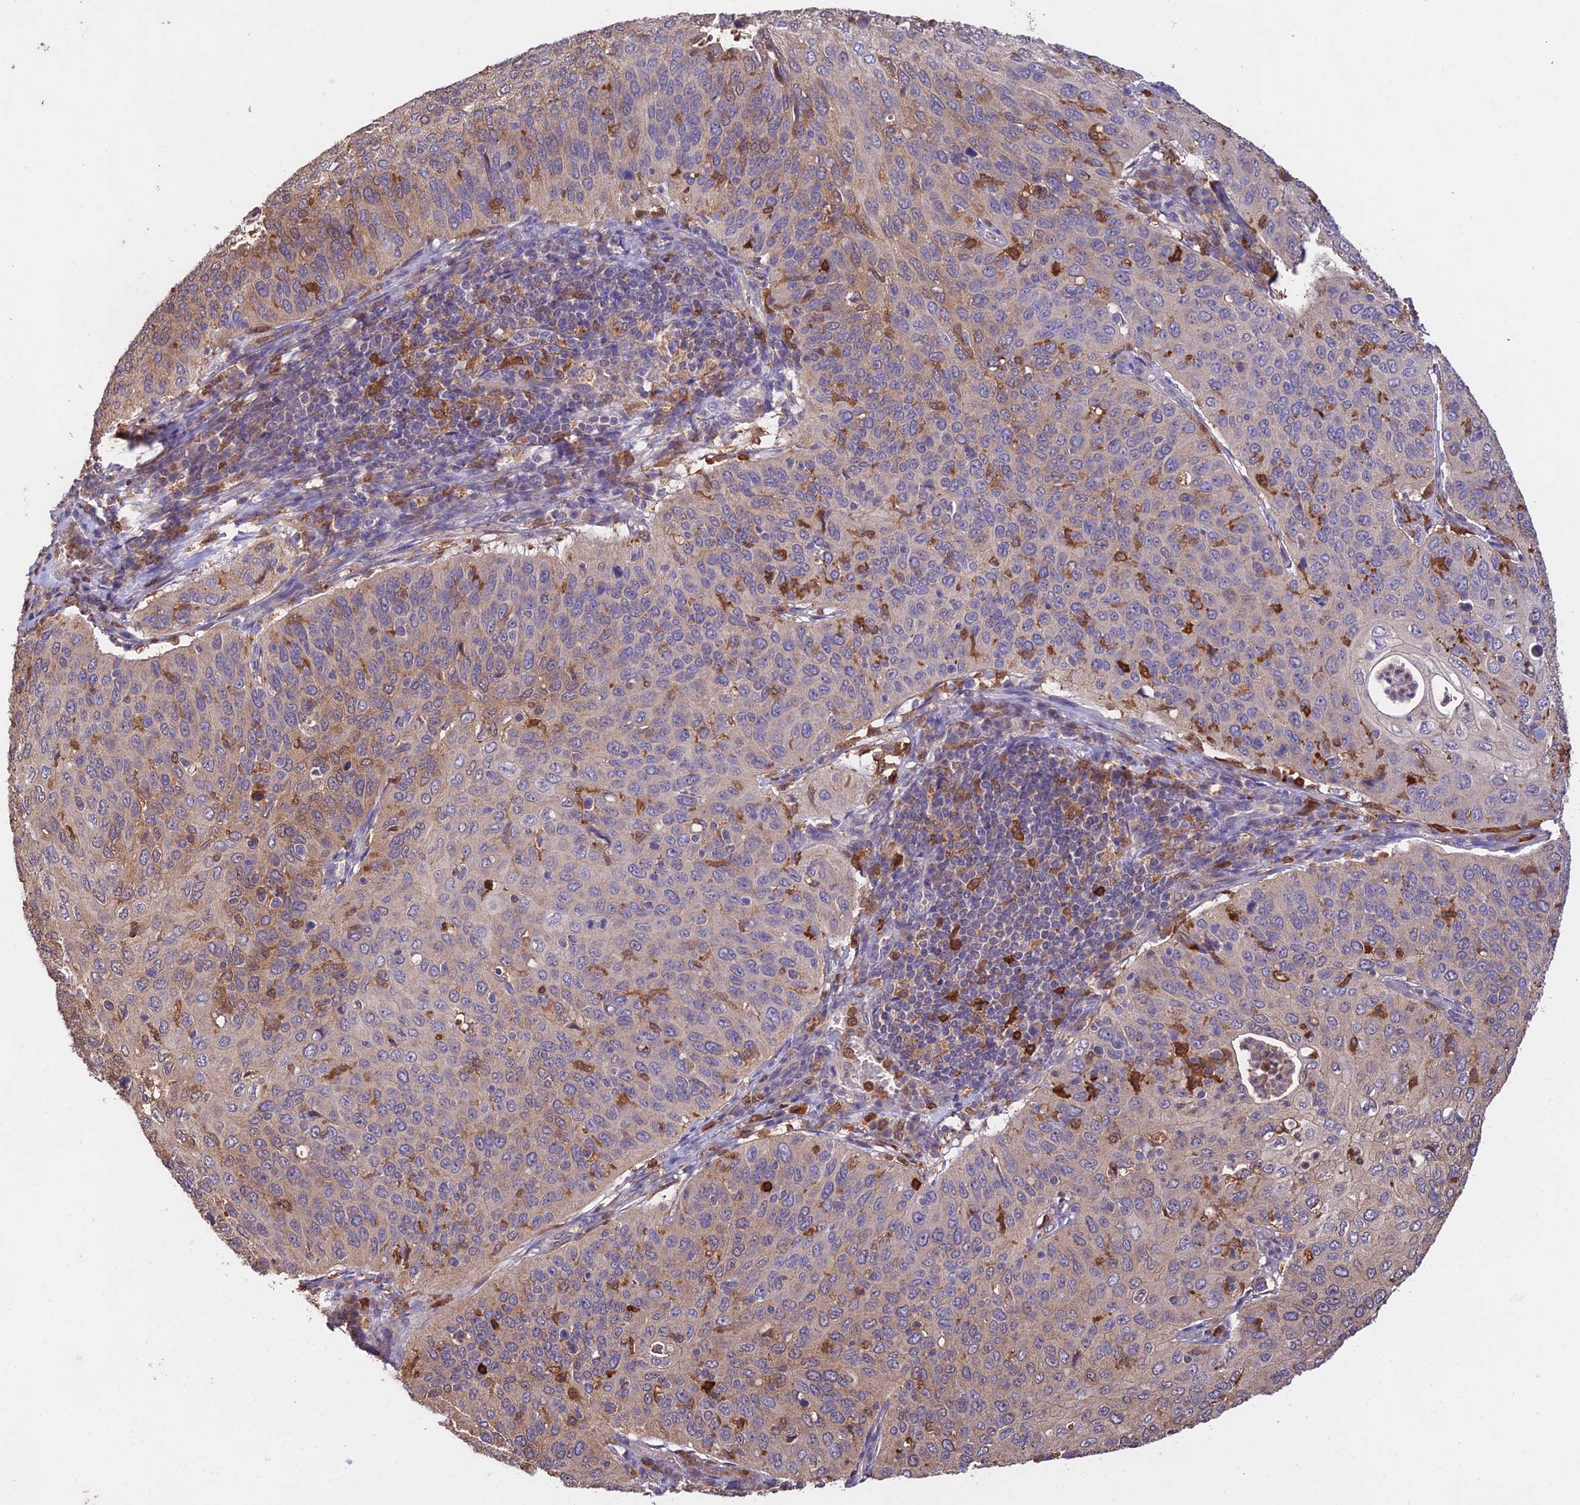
{"staining": {"intensity": "weak", "quantity": "<25%", "location": "cytoplasmic/membranous"}, "tissue": "cervical cancer", "cell_type": "Tumor cells", "image_type": "cancer", "snomed": [{"axis": "morphology", "description": "Squamous cell carcinoma, NOS"}, {"axis": "topography", "description": "Cervix"}], "caption": "Tumor cells show no significant protein expression in cervical squamous cell carcinoma.", "gene": "FBP1", "patient": {"sex": "female", "age": 36}}